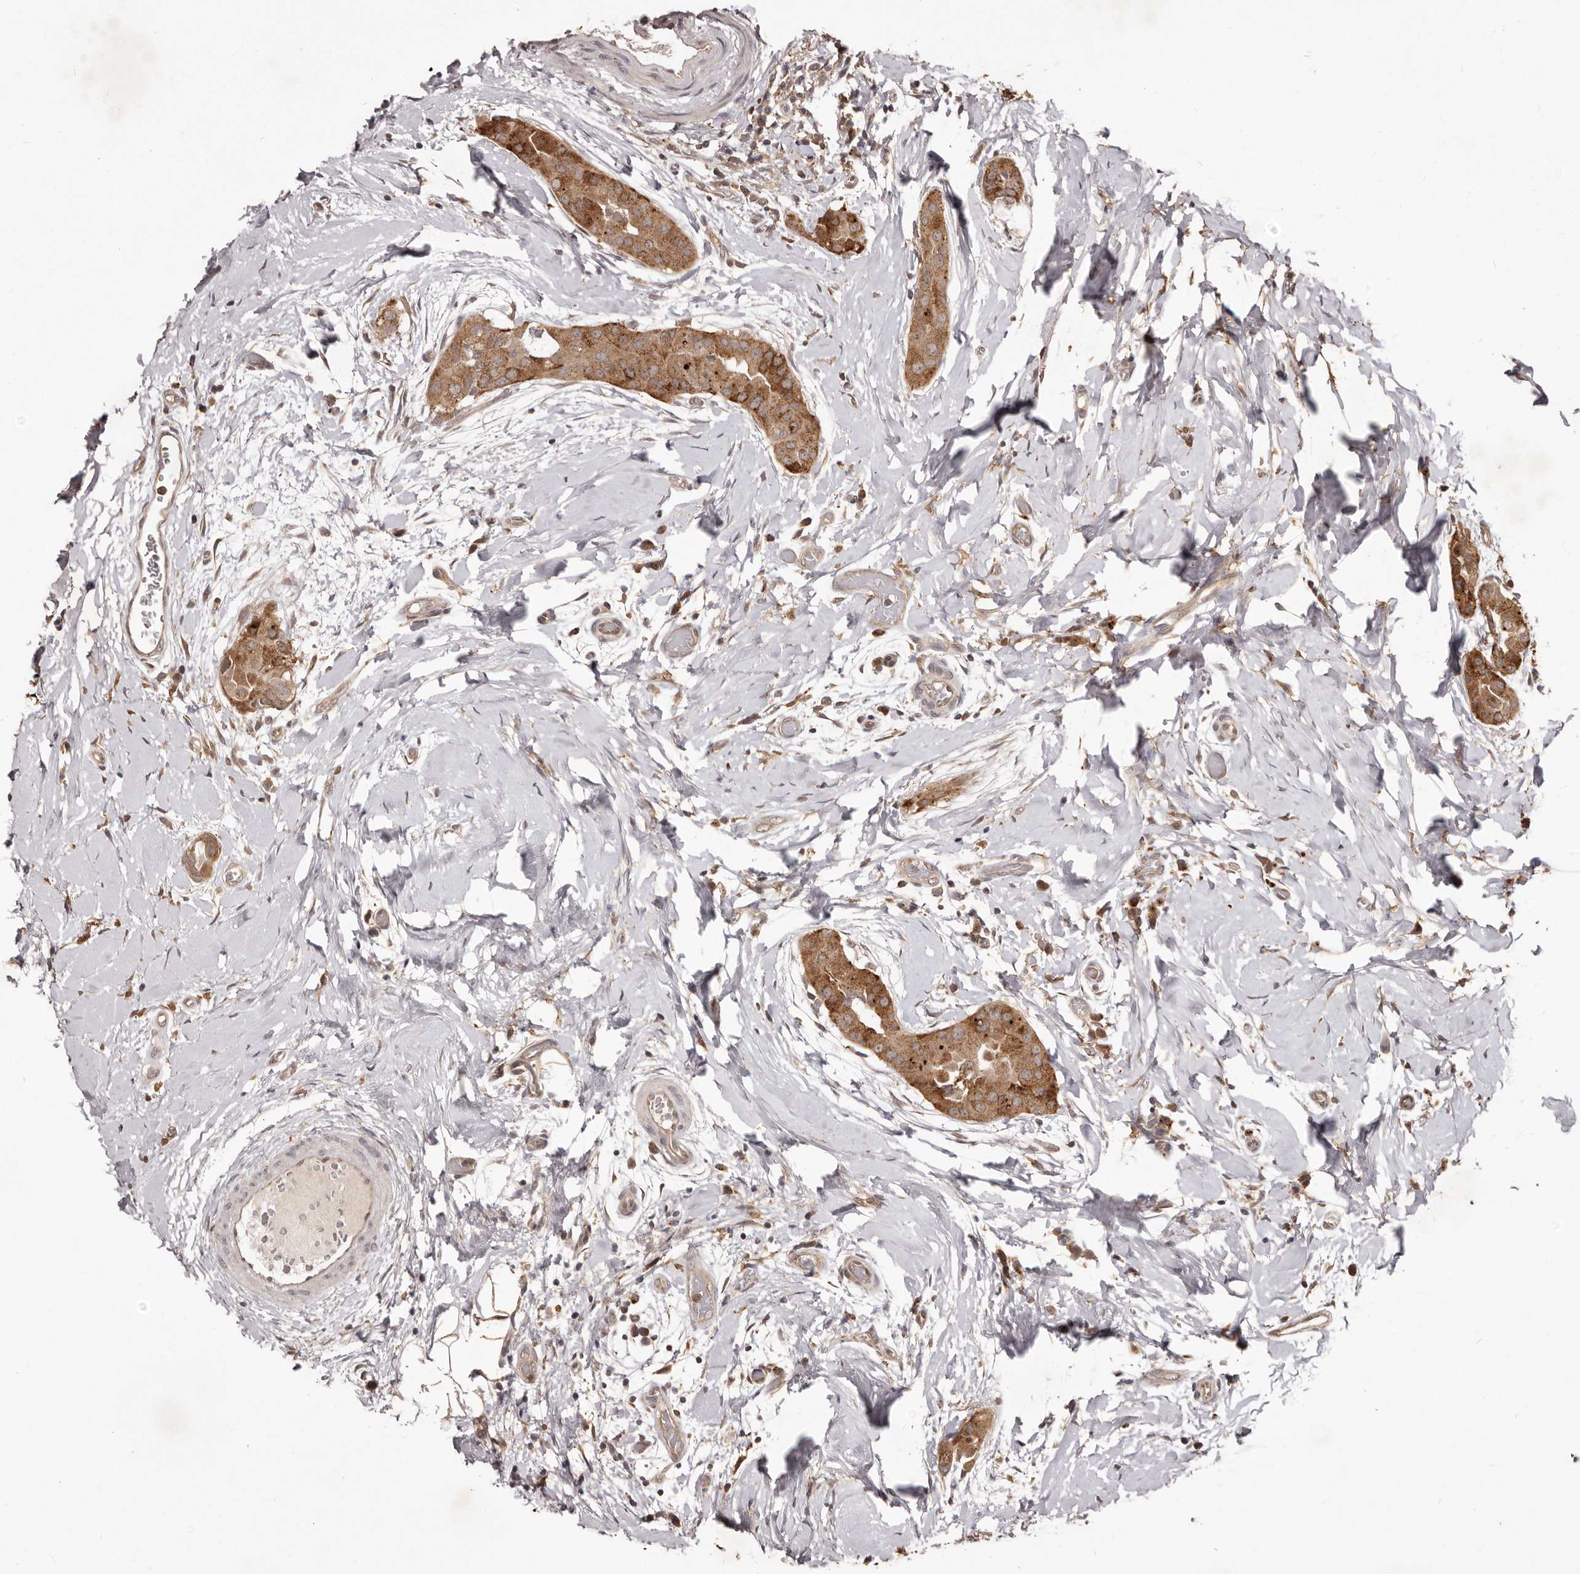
{"staining": {"intensity": "strong", "quantity": ">75%", "location": "cytoplasmic/membranous"}, "tissue": "thyroid cancer", "cell_type": "Tumor cells", "image_type": "cancer", "snomed": [{"axis": "morphology", "description": "Papillary adenocarcinoma, NOS"}, {"axis": "topography", "description": "Thyroid gland"}], "caption": "Strong cytoplasmic/membranous positivity is appreciated in about >75% of tumor cells in thyroid cancer.", "gene": "MTO1", "patient": {"sex": "male", "age": 33}}